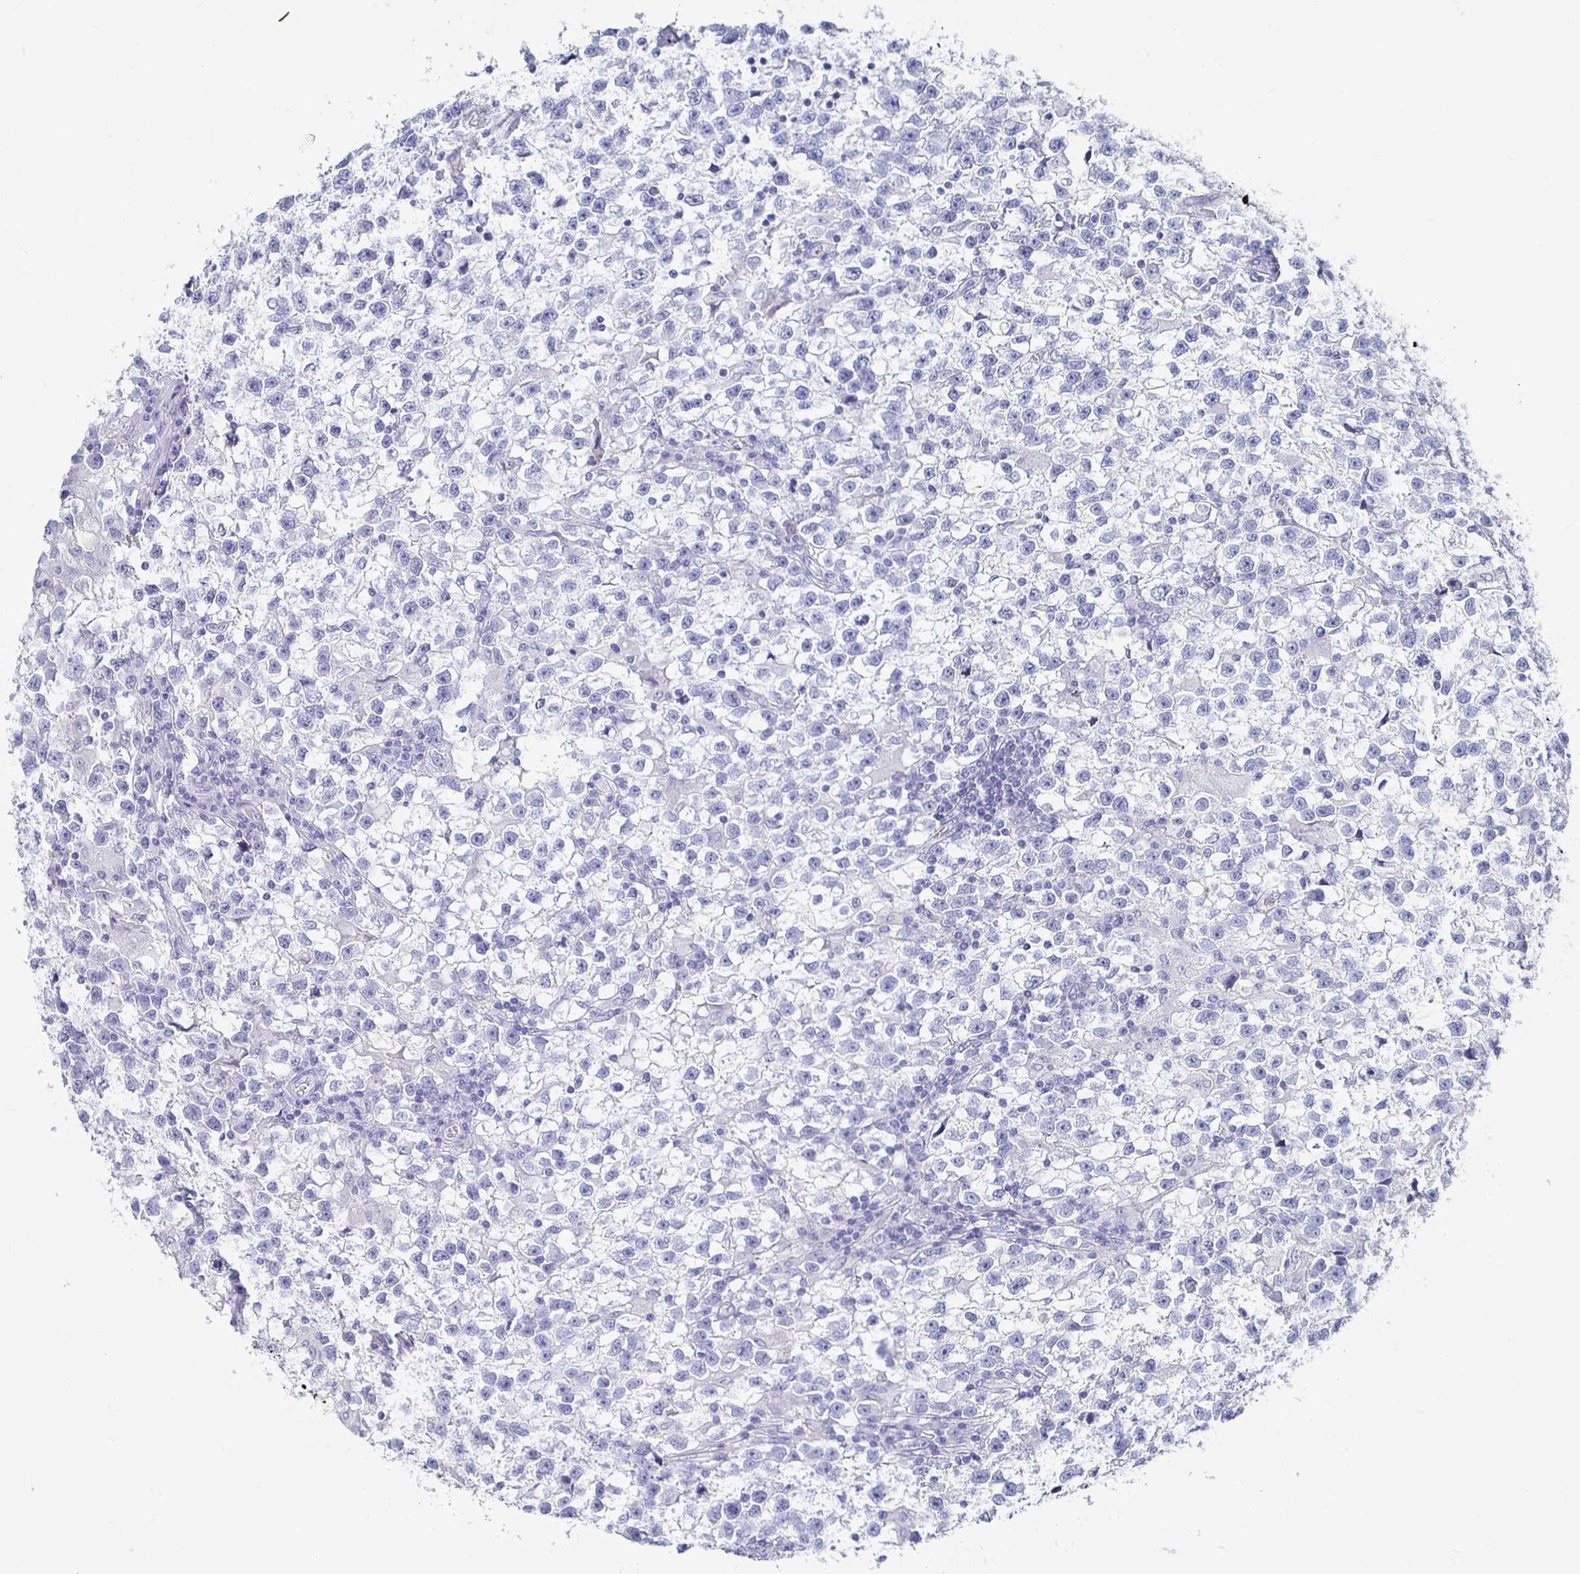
{"staining": {"intensity": "negative", "quantity": "none", "location": "none"}, "tissue": "testis cancer", "cell_type": "Tumor cells", "image_type": "cancer", "snomed": [{"axis": "morphology", "description": "Seminoma, NOS"}, {"axis": "topography", "description": "Testis"}], "caption": "Tumor cells are negative for brown protein staining in seminoma (testis). (DAB (3,3'-diaminobenzidine) immunohistochemistry (IHC) visualized using brightfield microscopy, high magnification).", "gene": "CA9", "patient": {"sex": "male", "age": 31}}